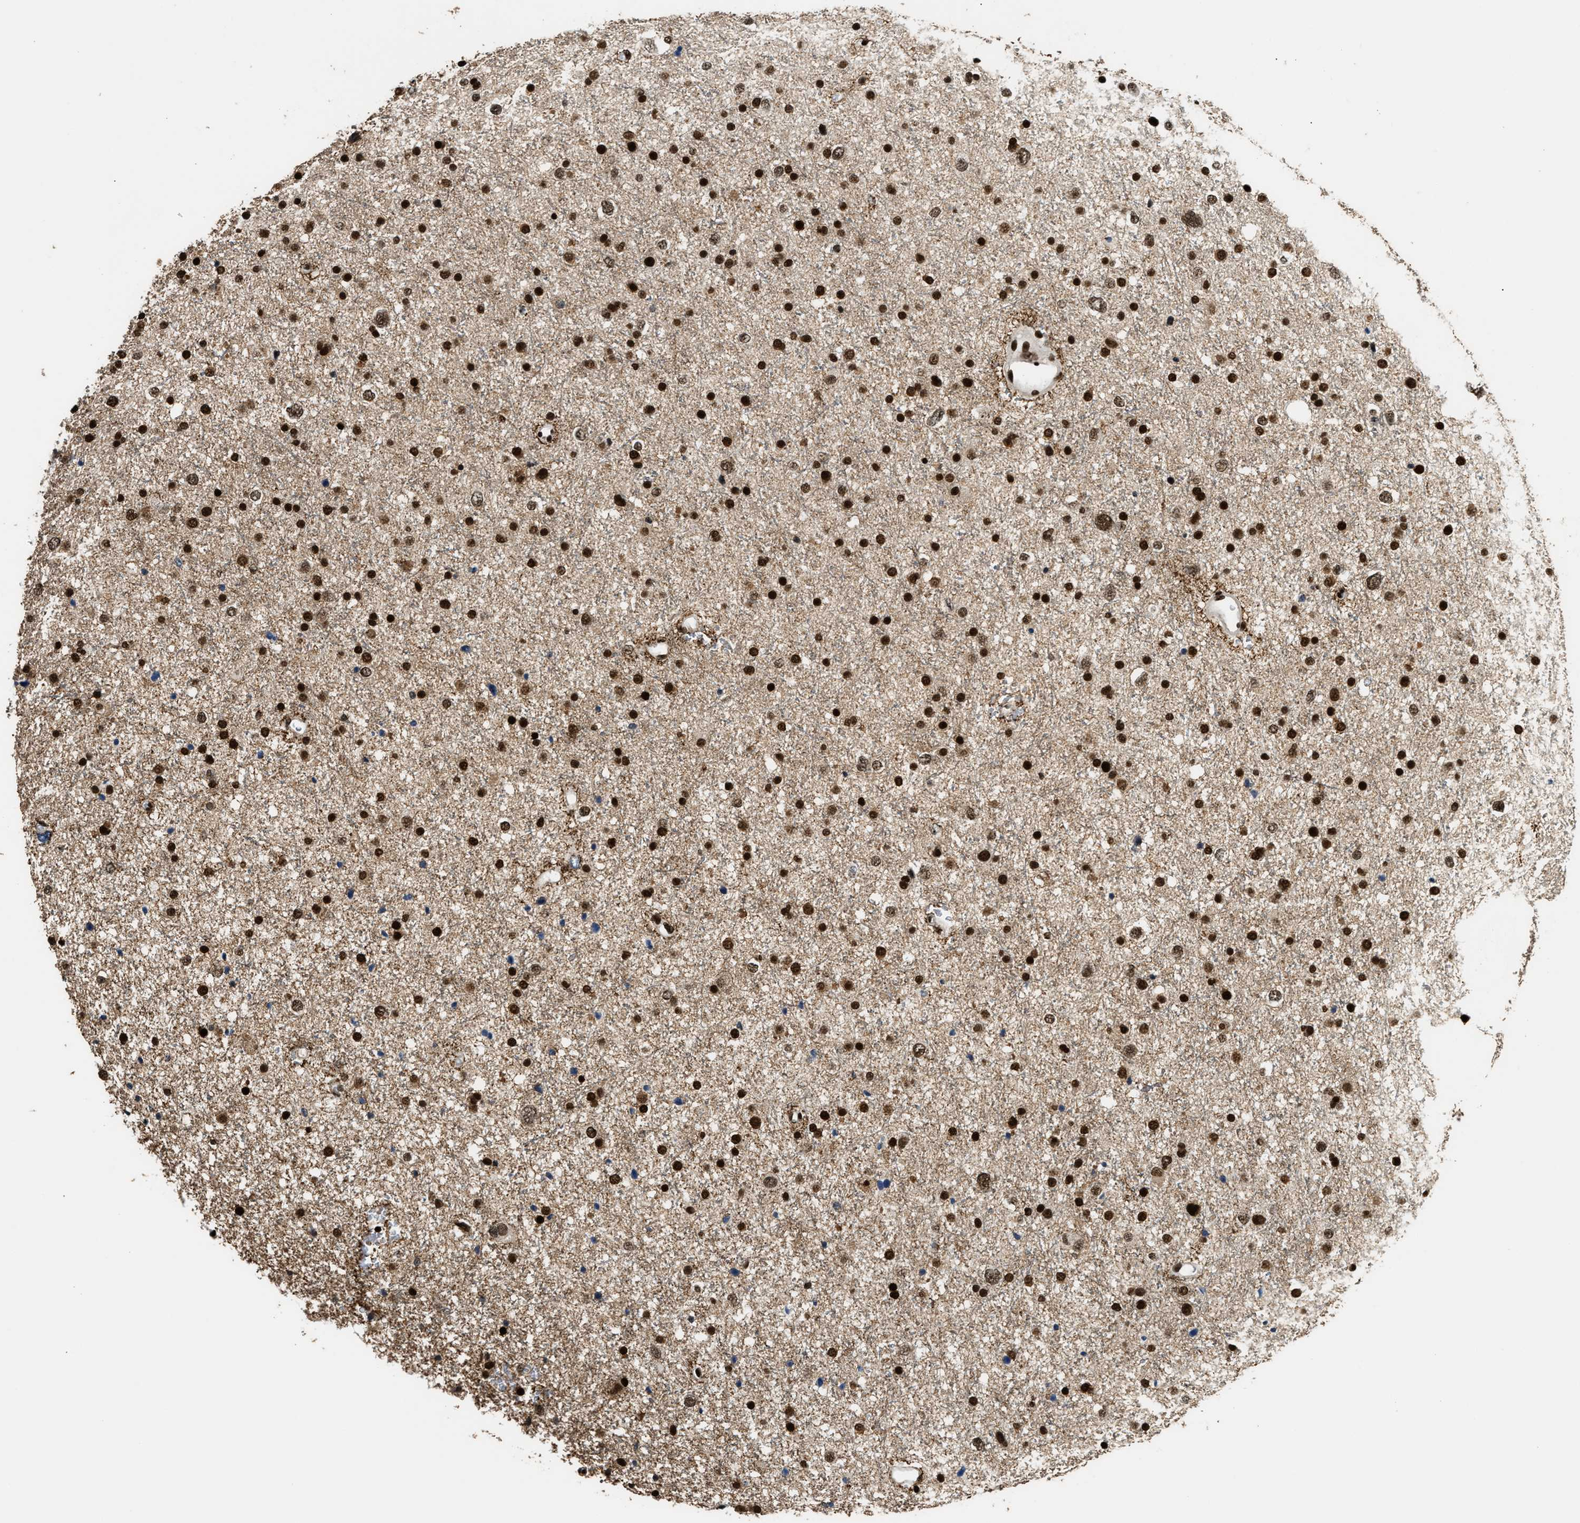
{"staining": {"intensity": "strong", "quantity": ">75%", "location": "nuclear"}, "tissue": "glioma", "cell_type": "Tumor cells", "image_type": "cancer", "snomed": [{"axis": "morphology", "description": "Glioma, malignant, Low grade"}, {"axis": "topography", "description": "Brain"}], "caption": "The image displays immunohistochemical staining of malignant low-grade glioma. There is strong nuclear positivity is present in approximately >75% of tumor cells.", "gene": "RAD21", "patient": {"sex": "female", "age": 37}}